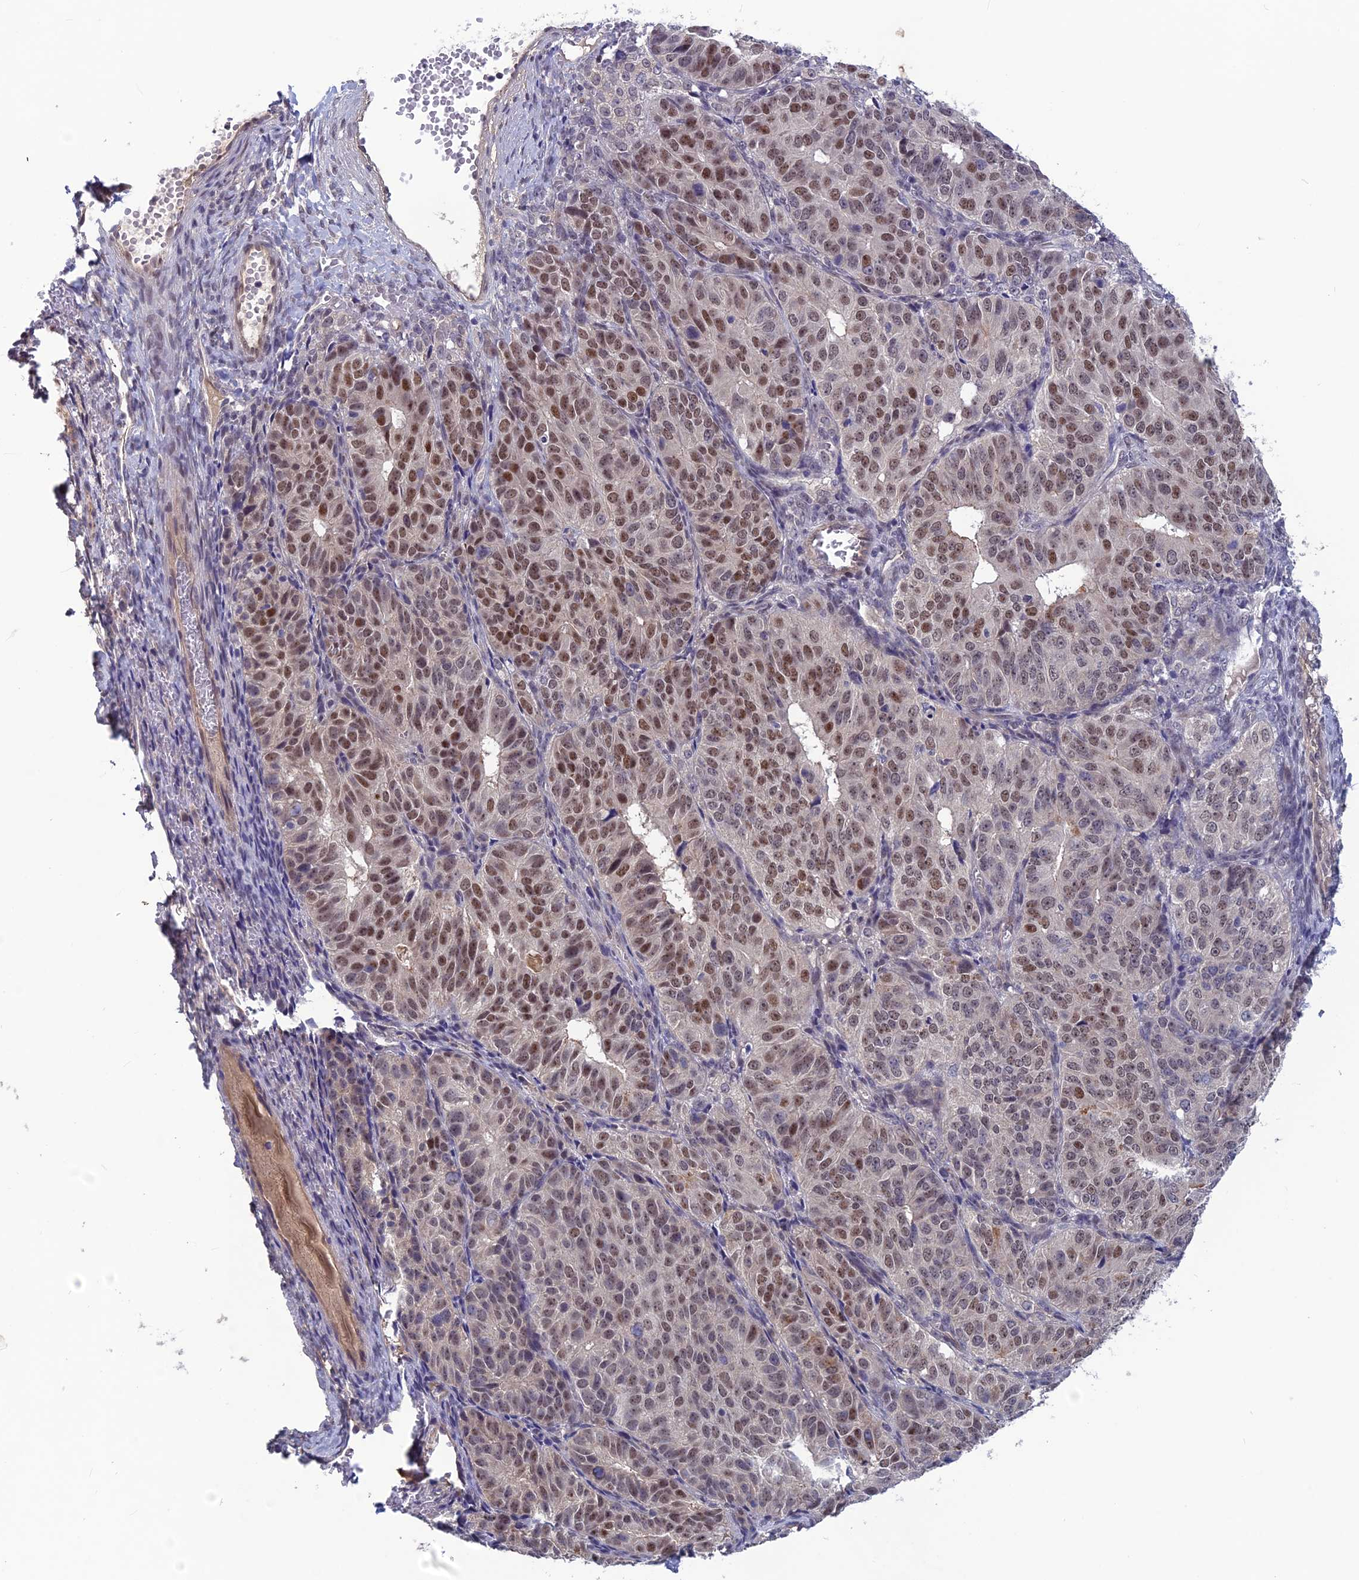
{"staining": {"intensity": "moderate", "quantity": "25%-75%", "location": "nuclear"}, "tissue": "ovarian cancer", "cell_type": "Tumor cells", "image_type": "cancer", "snomed": [{"axis": "morphology", "description": "Carcinoma, endometroid"}, {"axis": "topography", "description": "Ovary"}], "caption": "This image displays immunohistochemistry staining of human endometroid carcinoma (ovarian), with medium moderate nuclear positivity in about 25%-75% of tumor cells.", "gene": "FKBPL", "patient": {"sex": "female", "age": 51}}